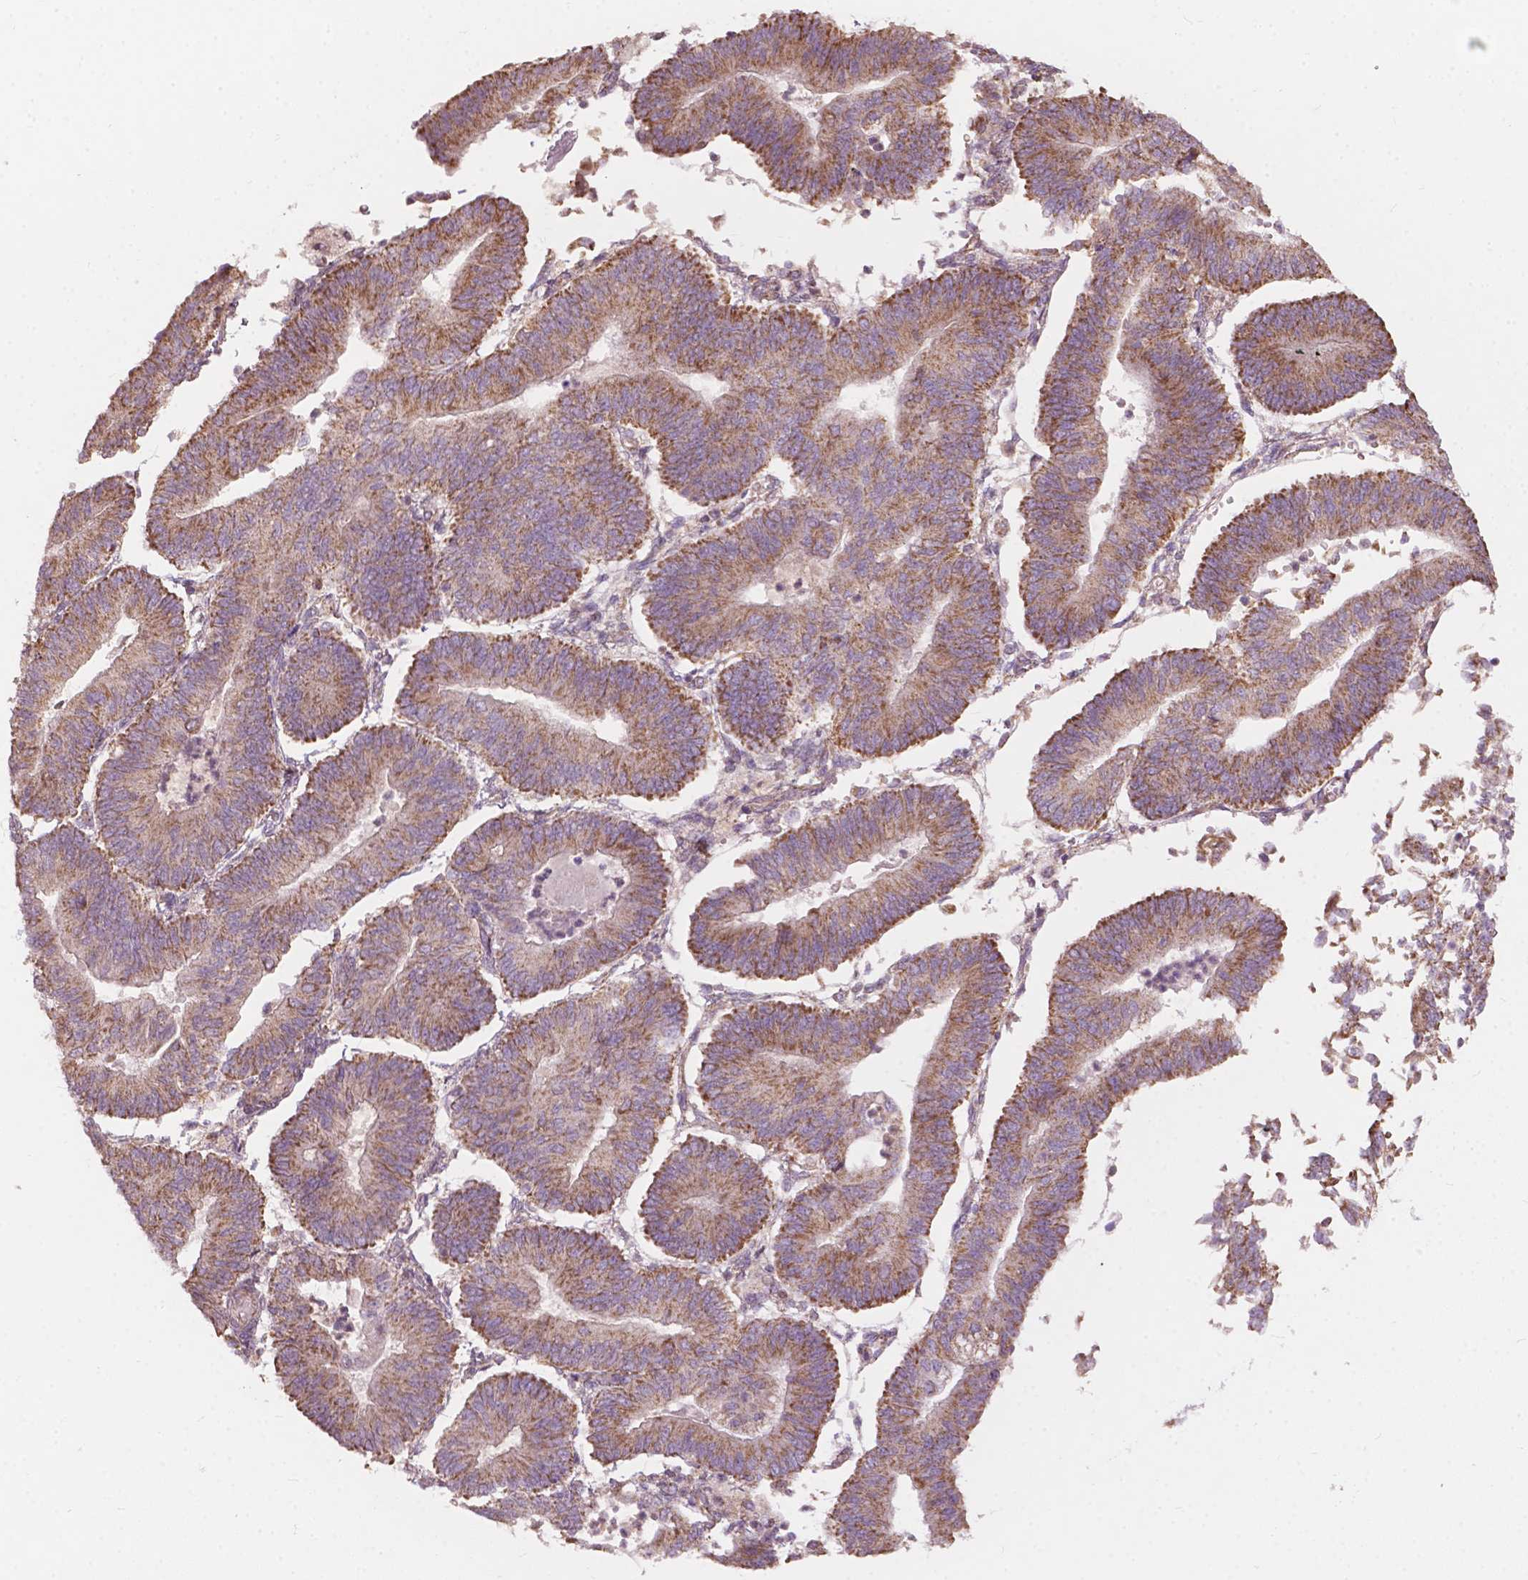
{"staining": {"intensity": "moderate", "quantity": ">75%", "location": "cytoplasmic/membranous"}, "tissue": "endometrial cancer", "cell_type": "Tumor cells", "image_type": "cancer", "snomed": [{"axis": "morphology", "description": "Adenocarcinoma, NOS"}, {"axis": "topography", "description": "Endometrium"}], "caption": "Immunohistochemistry photomicrograph of human adenocarcinoma (endometrial) stained for a protein (brown), which reveals medium levels of moderate cytoplasmic/membranous expression in approximately >75% of tumor cells.", "gene": "NDUFA10", "patient": {"sex": "female", "age": 65}}